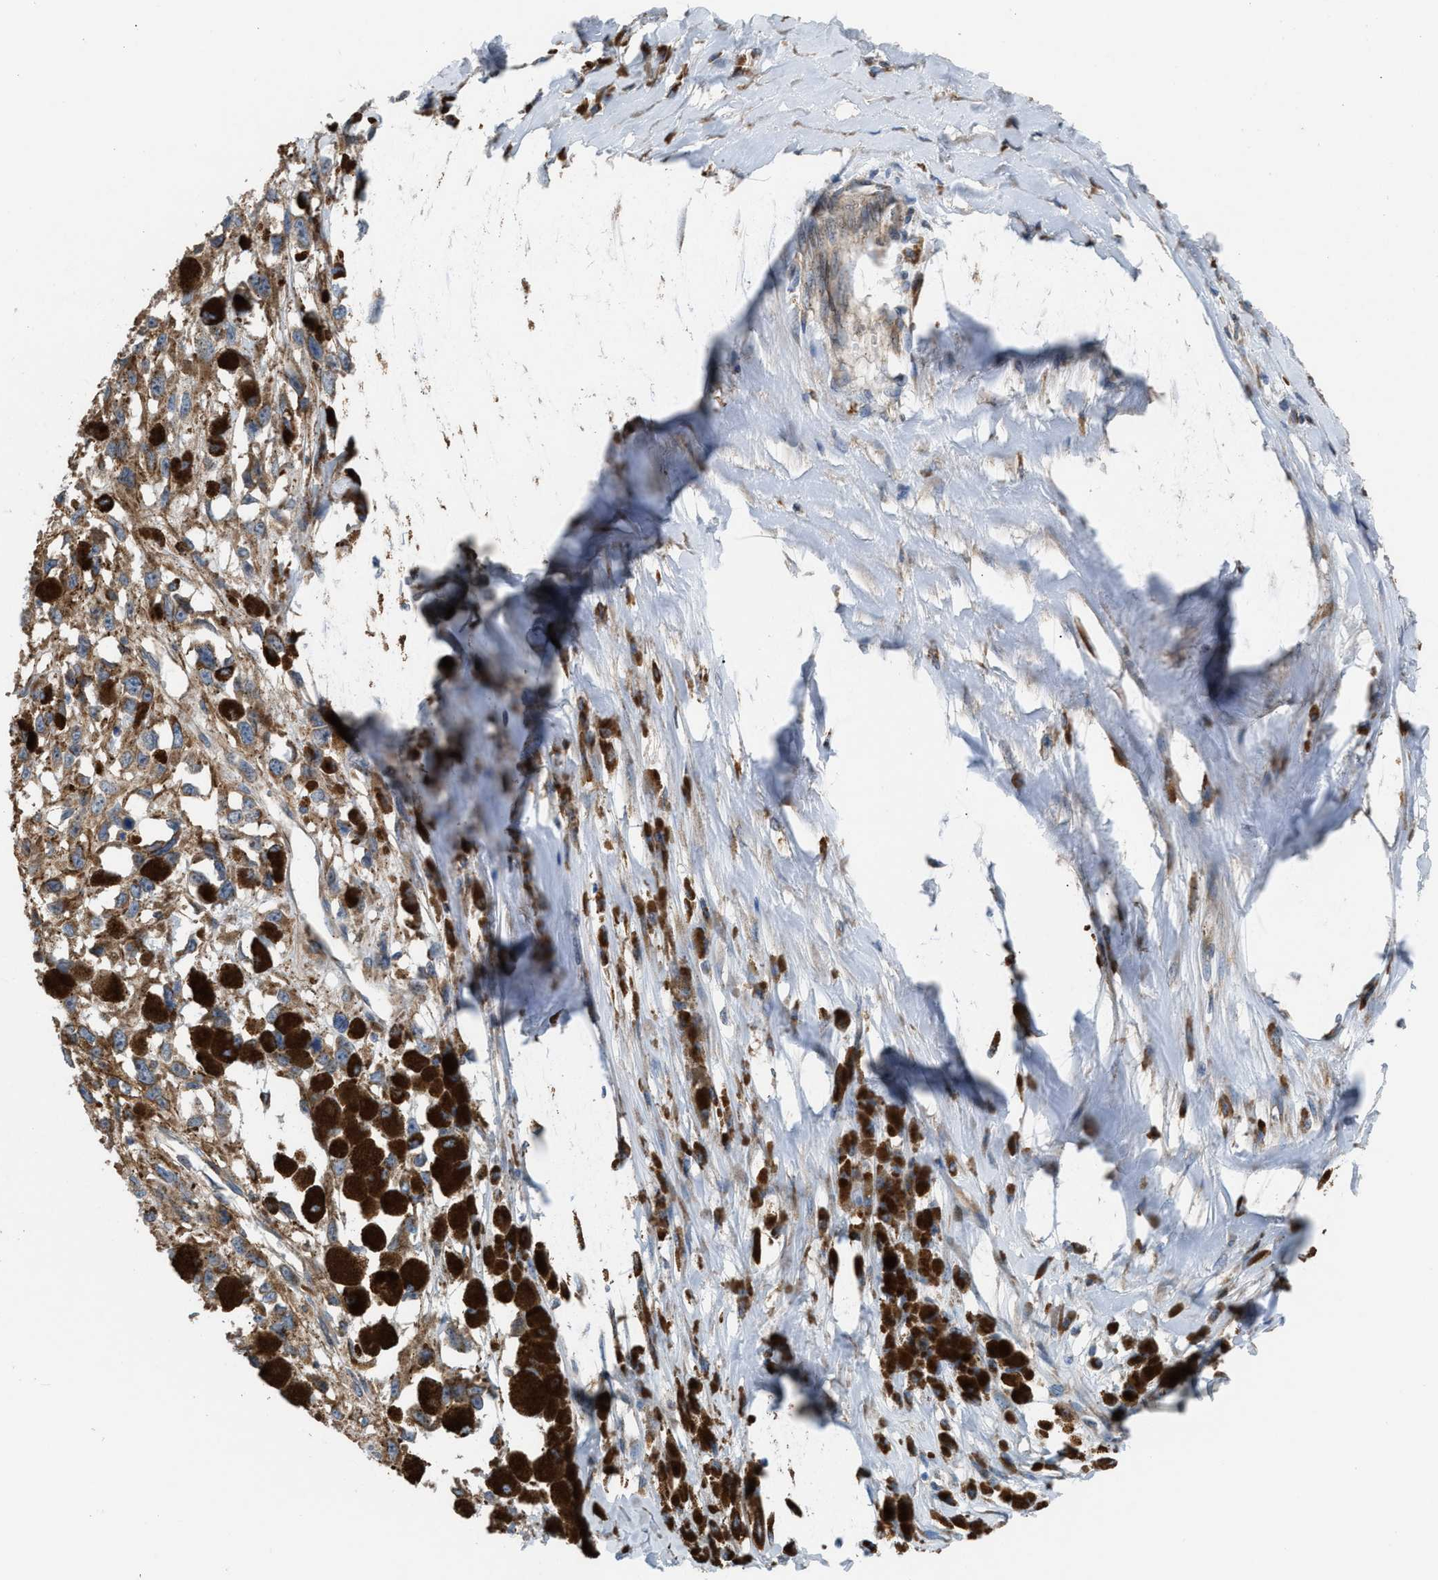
{"staining": {"intensity": "moderate", "quantity": ">75%", "location": "cytoplasmic/membranous"}, "tissue": "melanoma", "cell_type": "Tumor cells", "image_type": "cancer", "snomed": [{"axis": "morphology", "description": "Malignant melanoma, Metastatic site"}, {"axis": "topography", "description": "Lymph node"}], "caption": "Immunohistochemistry (IHC) histopathology image of melanoma stained for a protein (brown), which shows medium levels of moderate cytoplasmic/membranous positivity in about >75% of tumor cells.", "gene": "SLC10A3", "patient": {"sex": "male", "age": 59}}